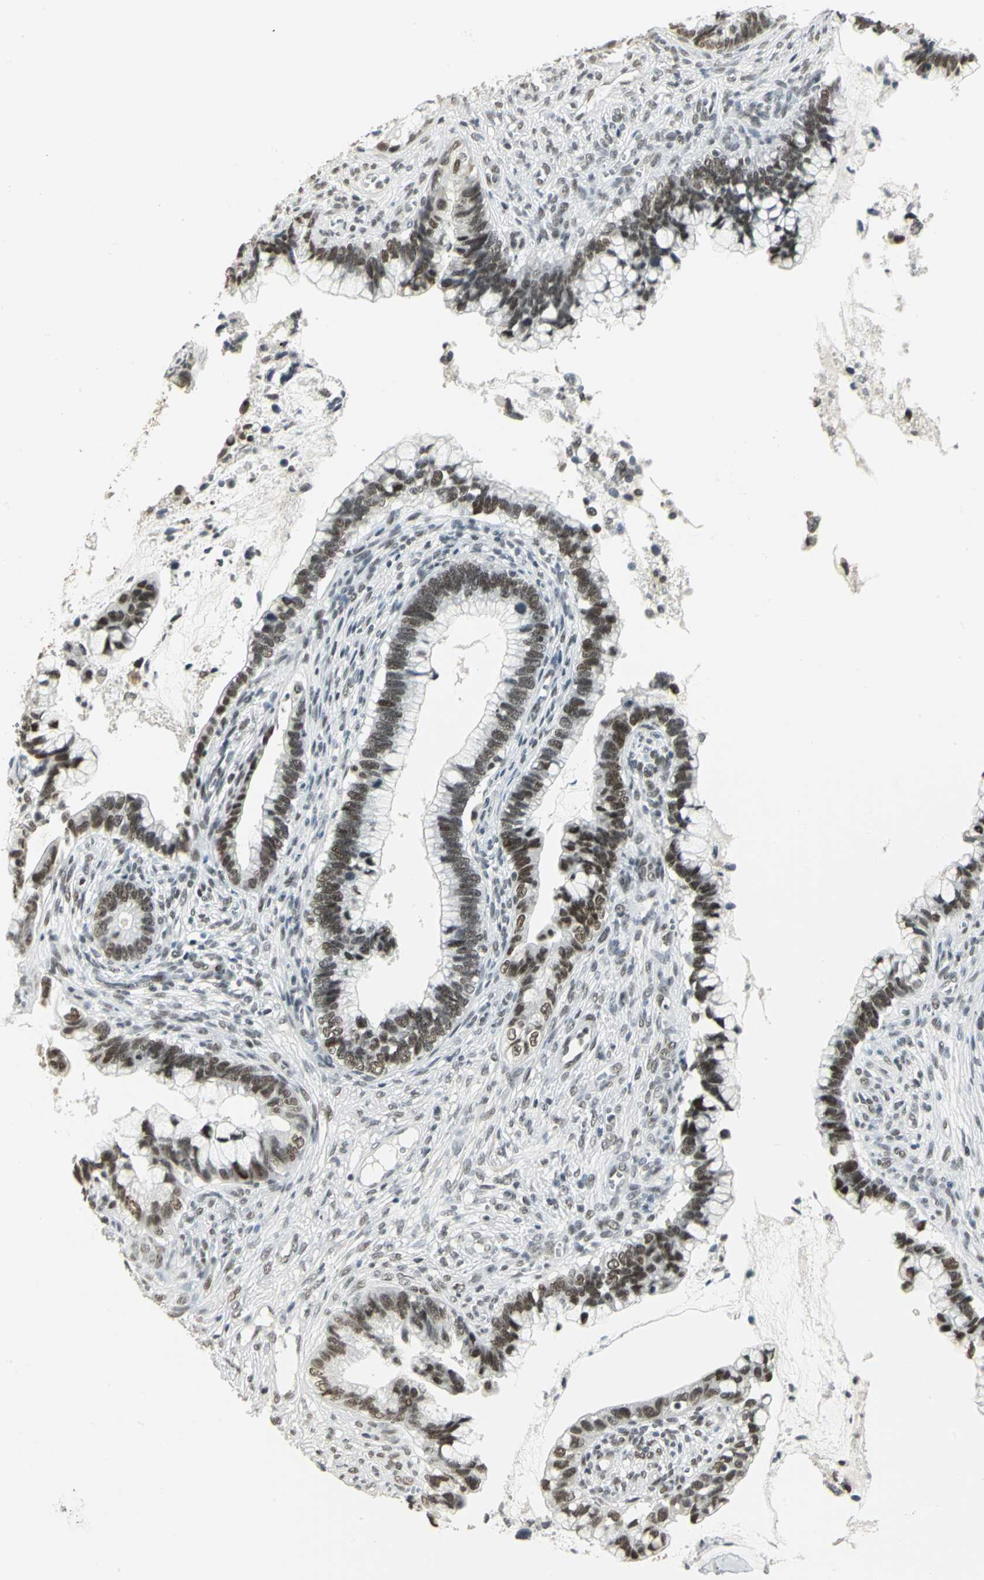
{"staining": {"intensity": "strong", "quantity": ">75%", "location": "nuclear"}, "tissue": "cervical cancer", "cell_type": "Tumor cells", "image_type": "cancer", "snomed": [{"axis": "morphology", "description": "Adenocarcinoma, NOS"}, {"axis": "topography", "description": "Cervix"}], "caption": "This is a photomicrograph of IHC staining of cervical cancer (adenocarcinoma), which shows strong positivity in the nuclear of tumor cells.", "gene": "CBX3", "patient": {"sex": "female", "age": 44}}